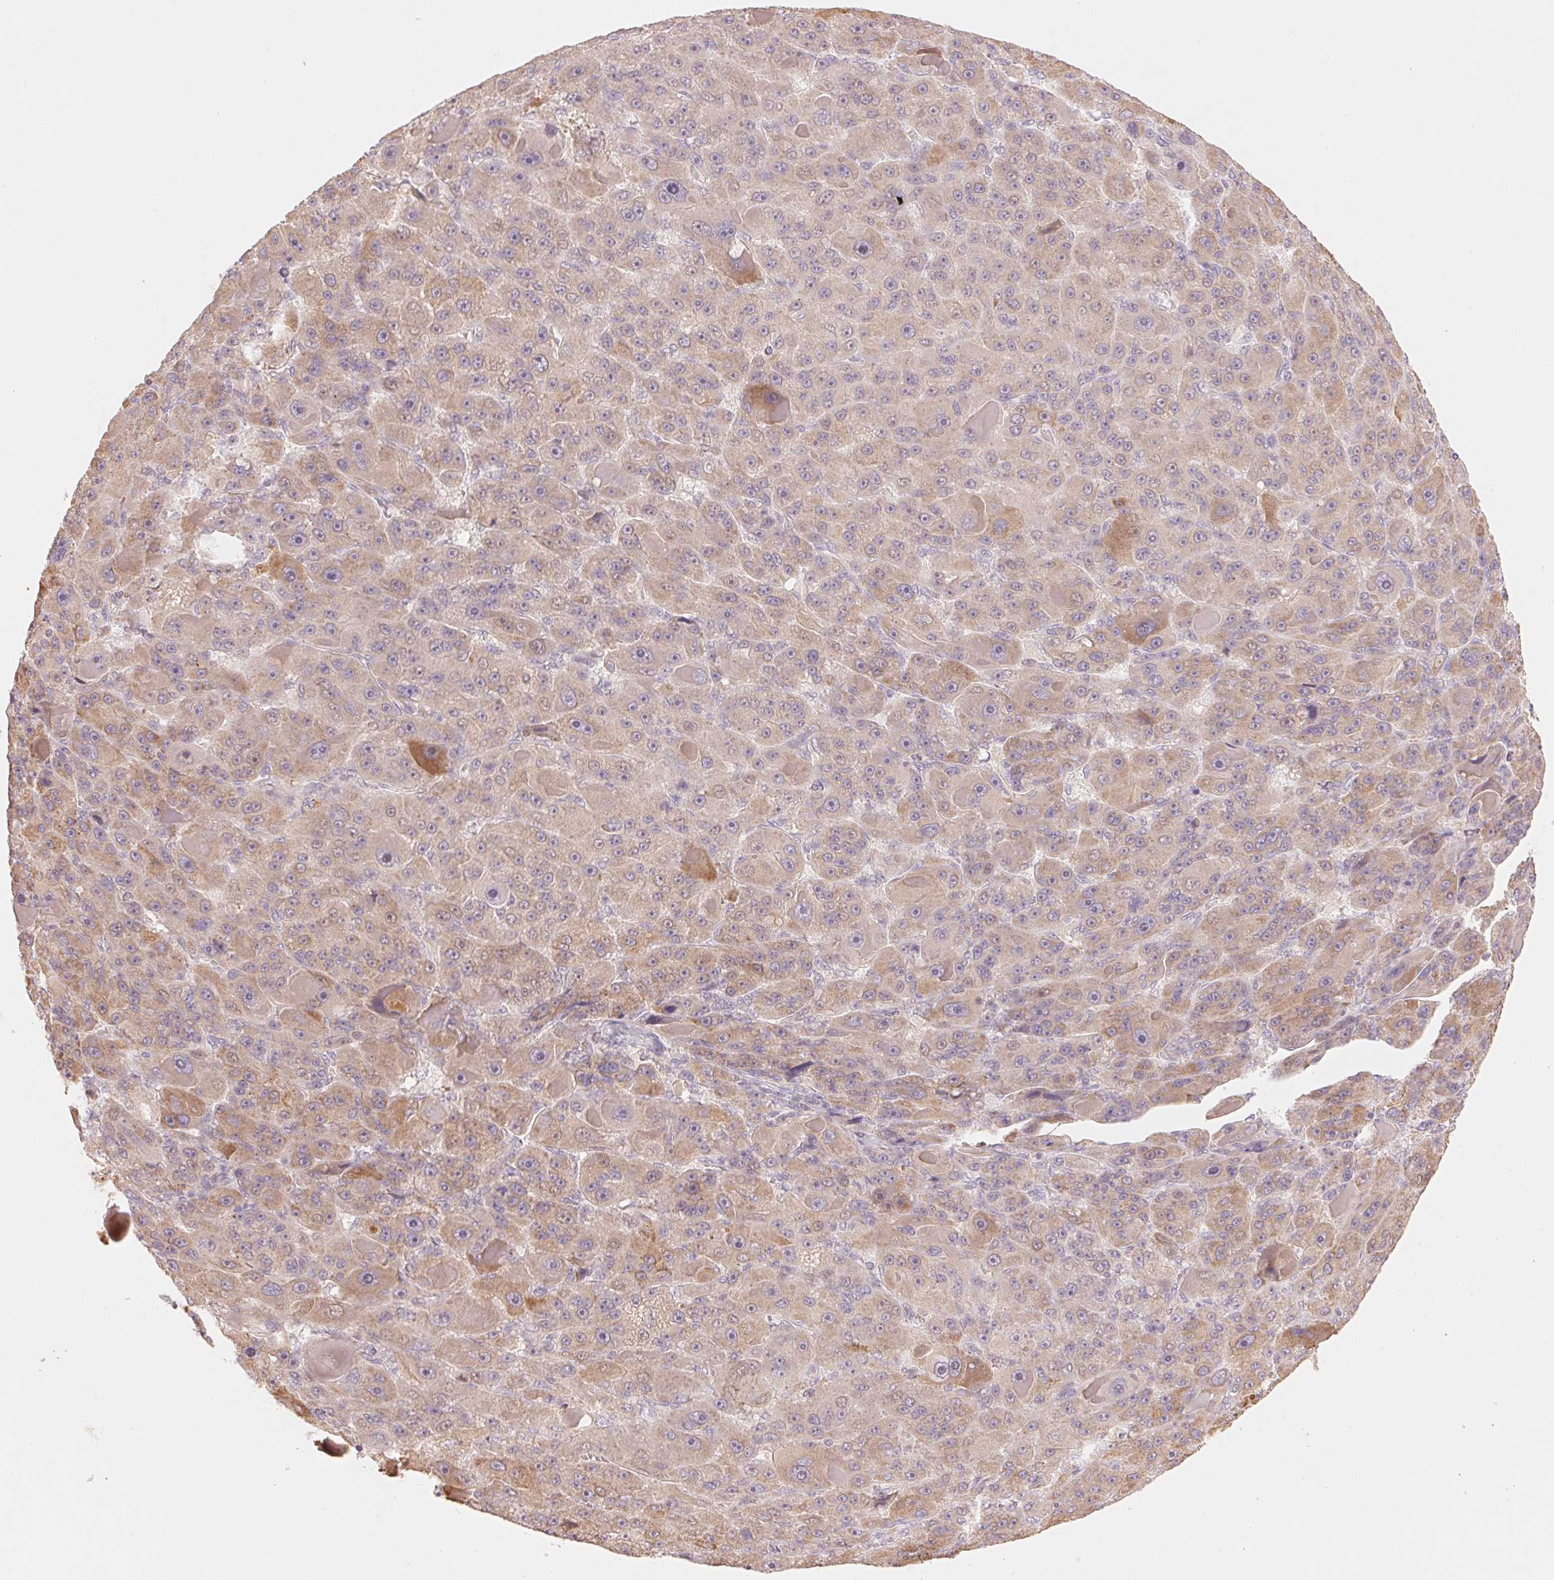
{"staining": {"intensity": "weak", "quantity": "<25%", "location": "cytoplasmic/membranous"}, "tissue": "liver cancer", "cell_type": "Tumor cells", "image_type": "cancer", "snomed": [{"axis": "morphology", "description": "Carcinoma, Hepatocellular, NOS"}, {"axis": "topography", "description": "Liver"}], "caption": "An immunohistochemistry image of hepatocellular carcinoma (liver) is shown. There is no staining in tumor cells of hepatocellular carcinoma (liver). Nuclei are stained in blue.", "gene": "DENND2C", "patient": {"sex": "male", "age": 76}}